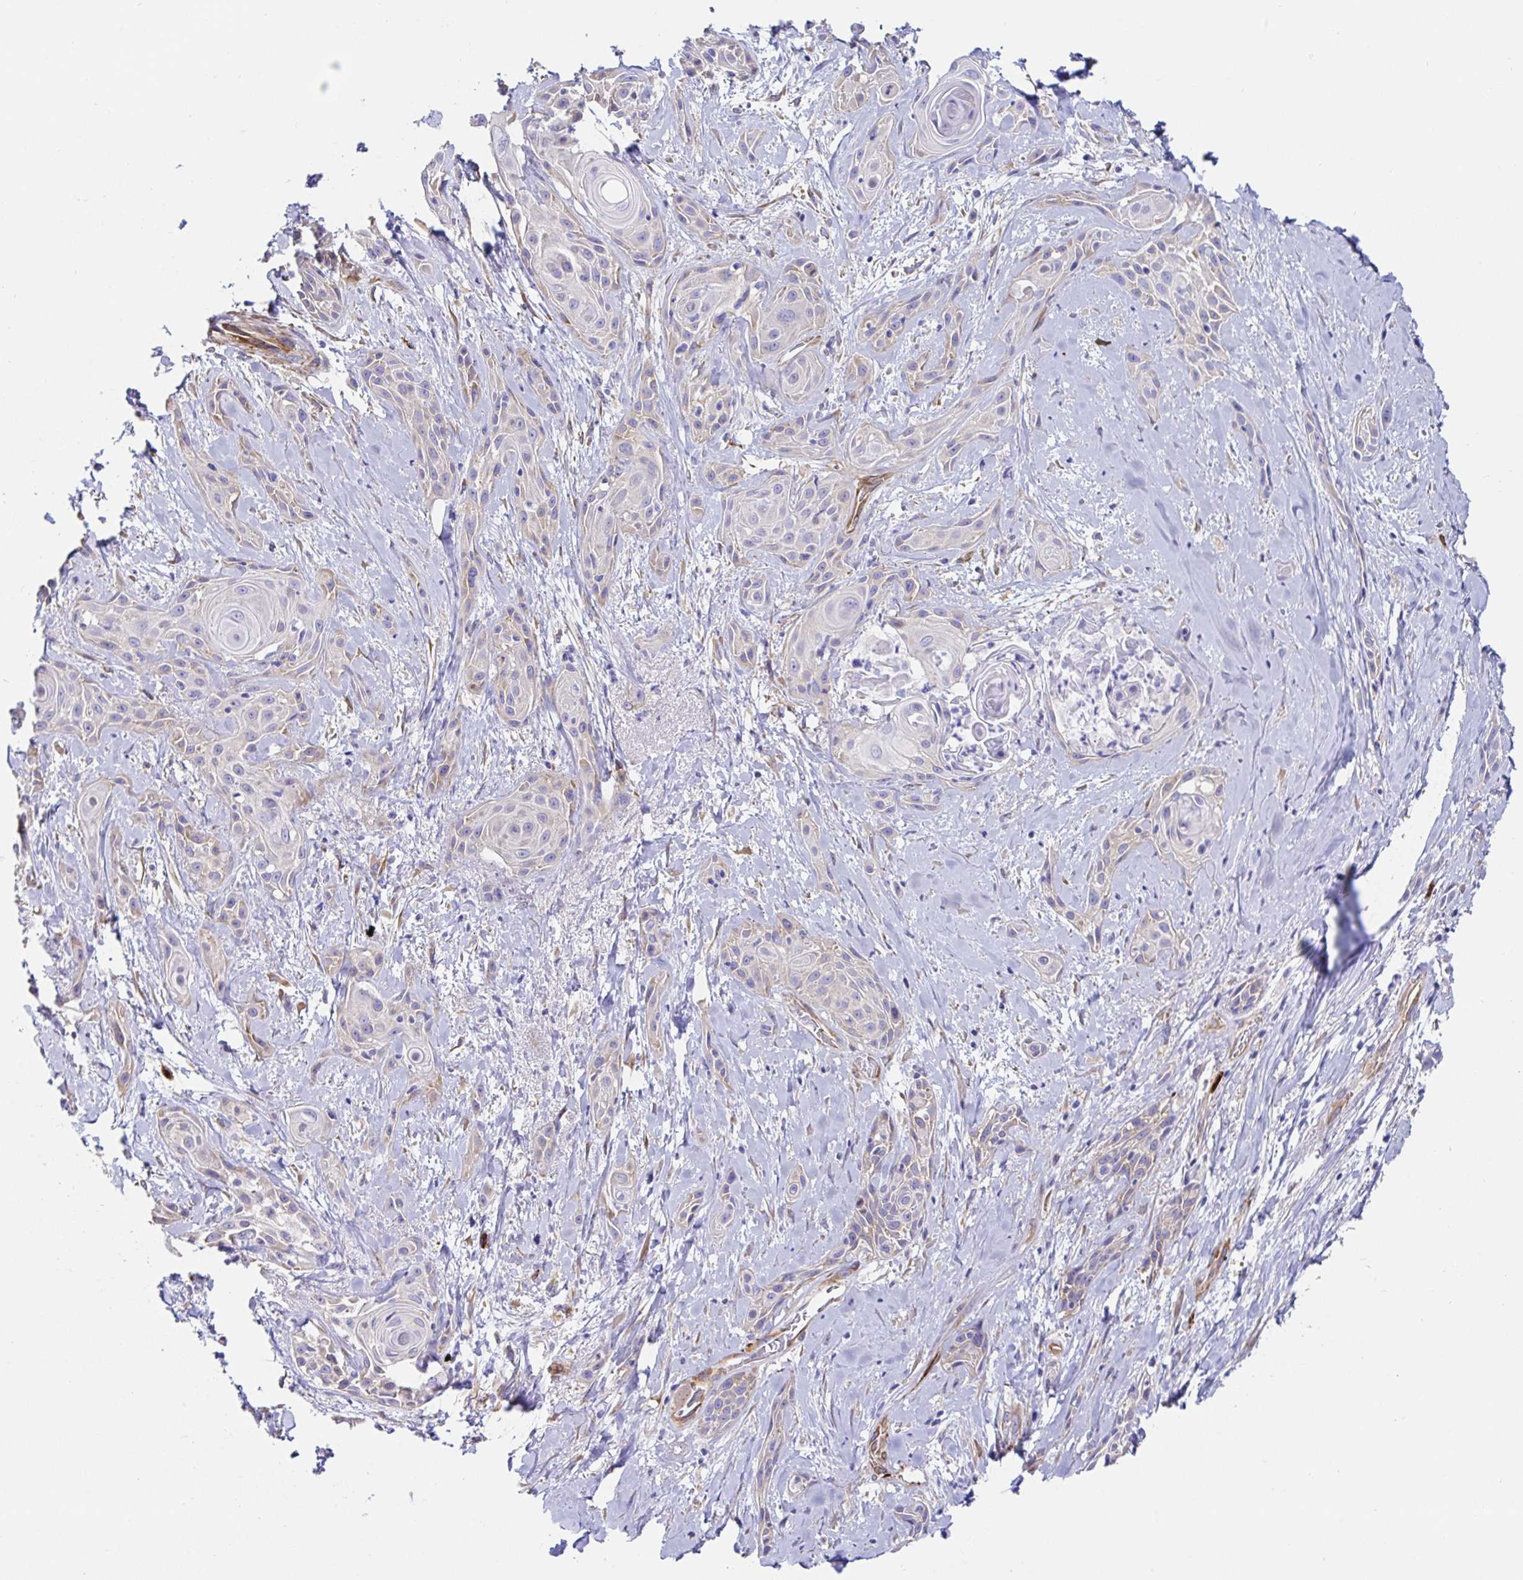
{"staining": {"intensity": "weak", "quantity": "<25%", "location": "cytoplasmic/membranous"}, "tissue": "skin cancer", "cell_type": "Tumor cells", "image_type": "cancer", "snomed": [{"axis": "morphology", "description": "Squamous cell carcinoma, NOS"}, {"axis": "topography", "description": "Skin"}, {"axis": "topography", "description": "Anal"}], "caption": "An immunohistochemistry (IHC) micrograph of skin squamous cell carcinoma is shown. There is no staining in tumor cells of skin squamous cell carcinoma. Nuclei are stained in blue.", "gene": "DOCK1", "patient": {"sex": "male", "age": 64}}